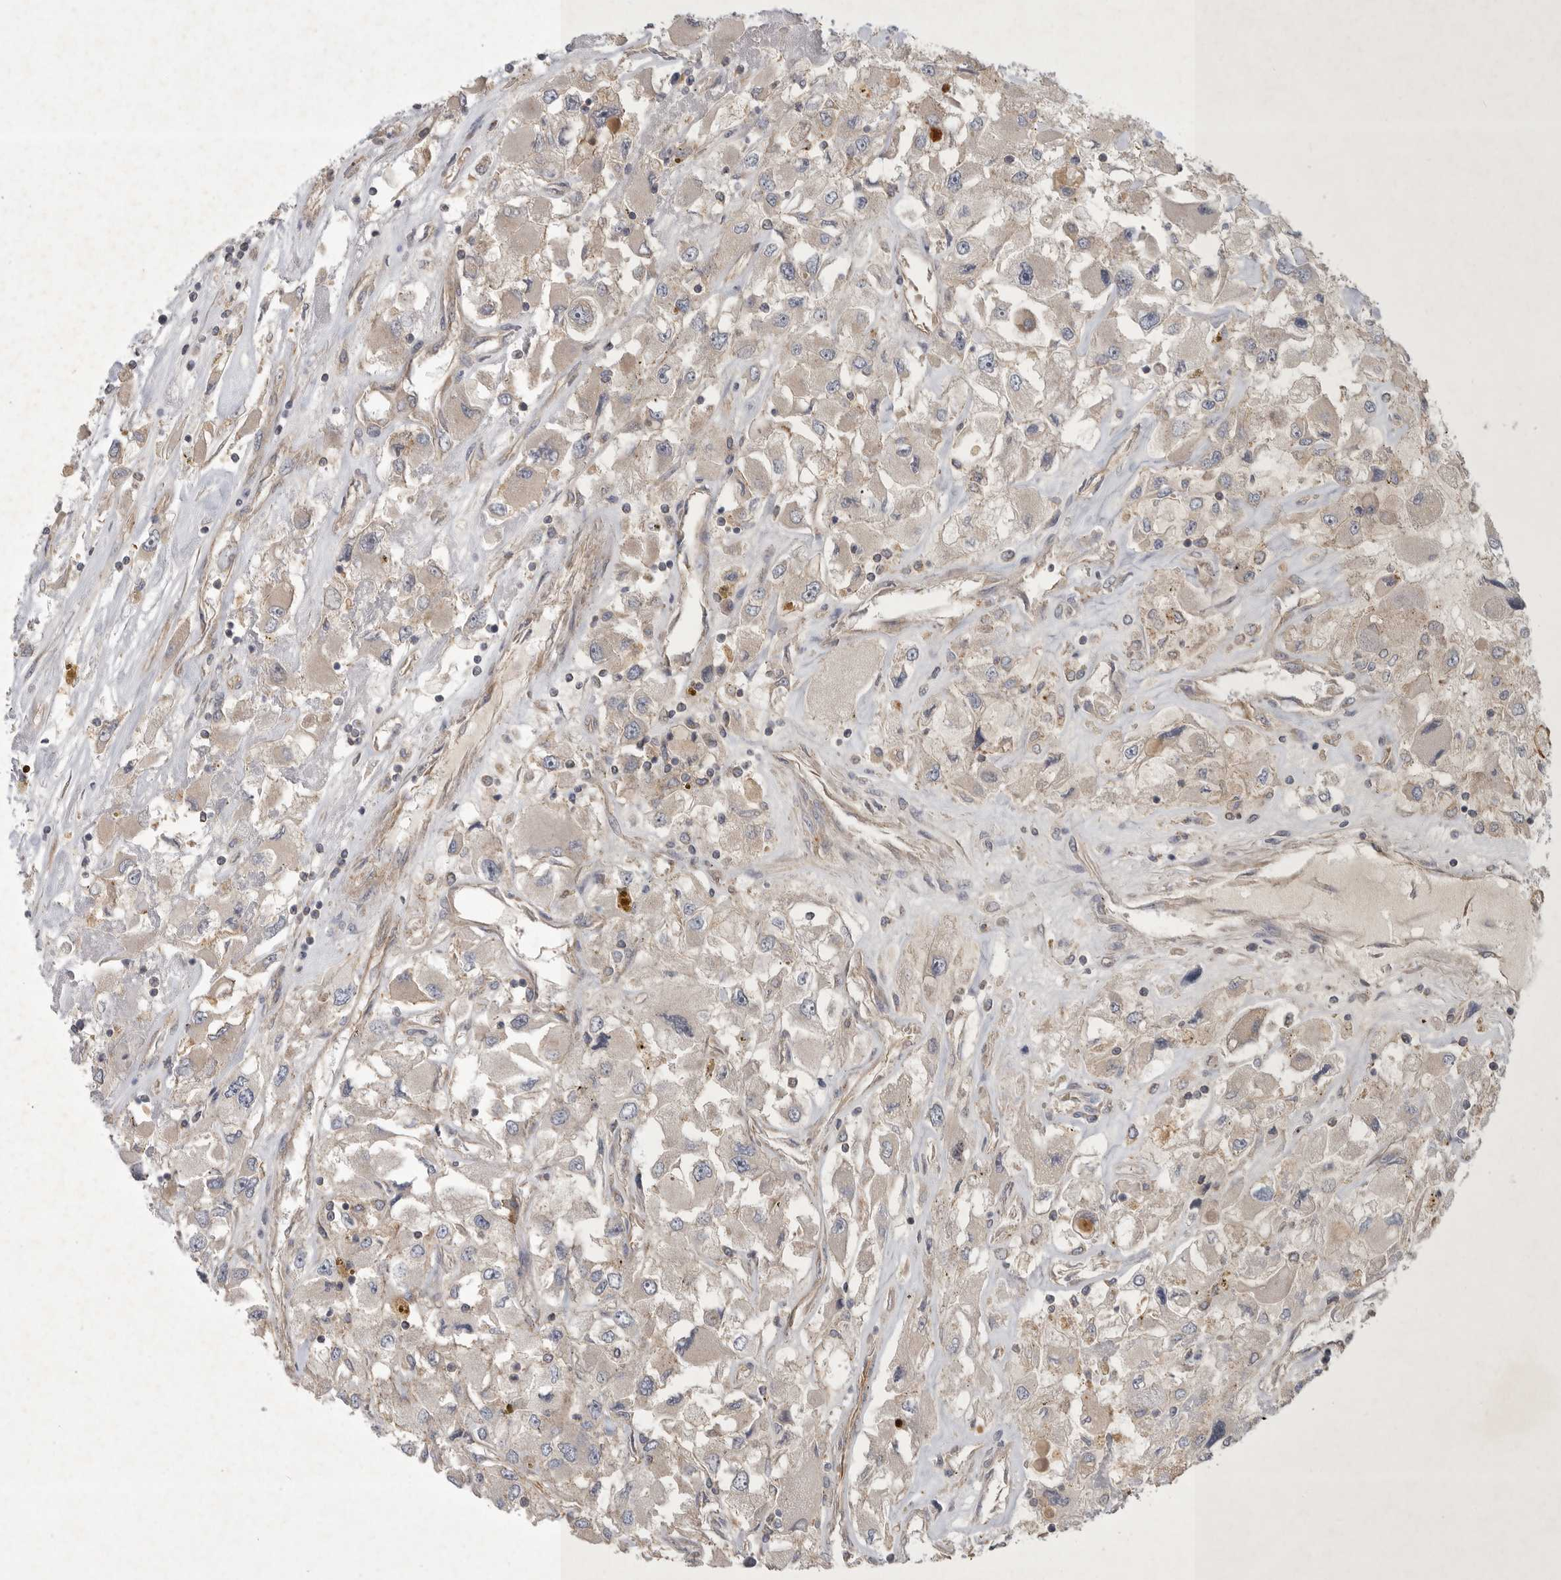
{"staining": {"intensity": "negative", "quantity": "none", "location": "none"}, "tissue": "renal cancer", "cell_type": "Tumor cells", "image_type": "cancer", "snomed": [{"axis": "morphology", "description": "Adenocarcinoma, NOS"}, {"axis": "topography", "description": "Kidney"}], "caption": "There is no significant staining in tumor cells of renal cancer (adenocarcinoma).", "gene": "MLPH", "patient": {"sex": "female", "age": 52}}